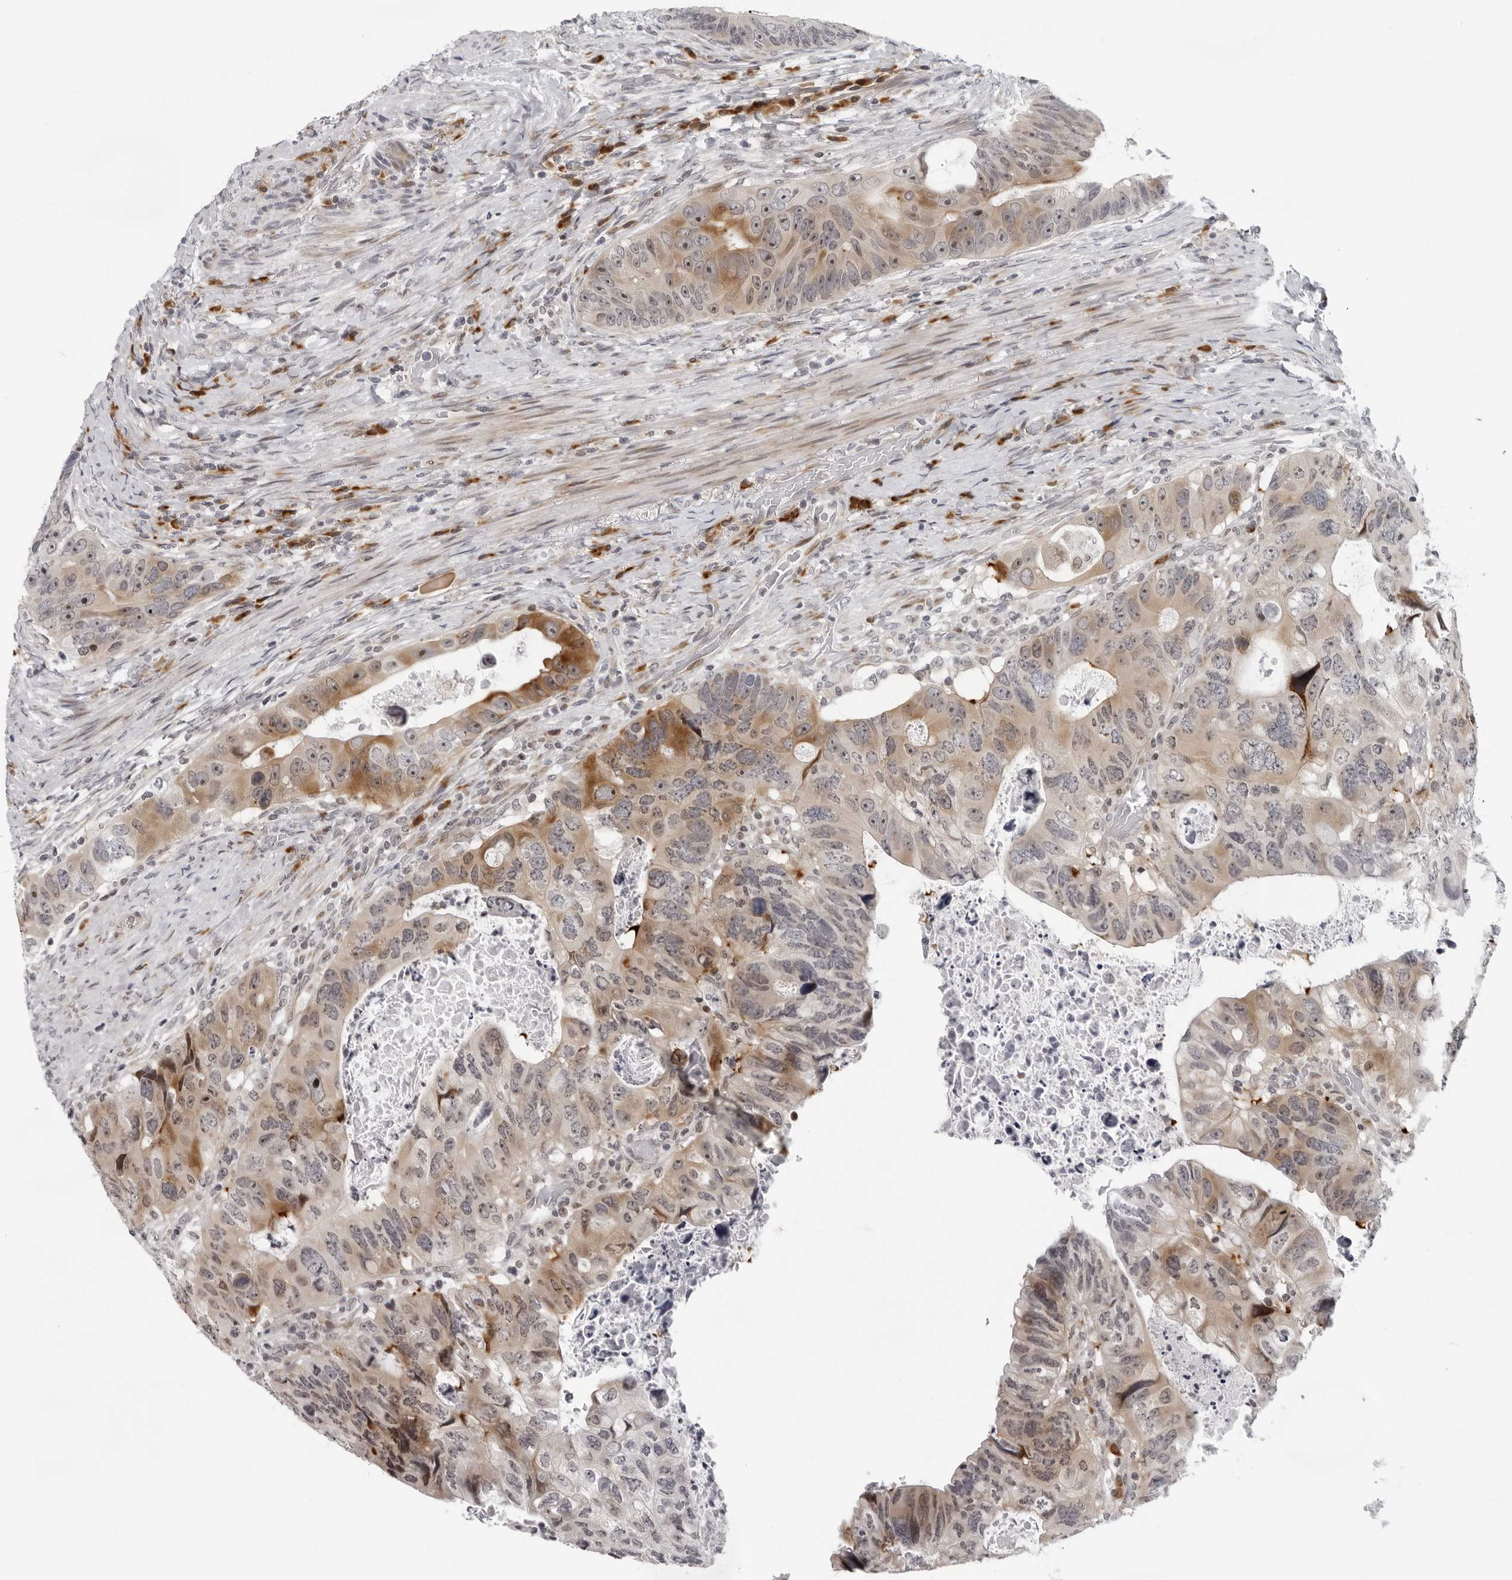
{"staining": {"intensity": "moderate", "quantity": ">75%", "location": "cytoplasmic/membranous"}, "tissue": "colorectal cancer", "cell_type": "Tumor cells", "image_type": "cancer", "snomed": [{"axis": "morphology", "description": "Adenocarcinoma, NOS"}, {"axis": "topography", "description": "Rectum"}], "caption": "Immunohistochemistry (DAB (3,3'-diaminobenzidine)) staining of human colorectal cancer displays moderate cytoplasmic/membranous protein expression in about >75% of tumor cells.", "gene": "PIP4K2C", "patient": {"sex": "male", "age": 59}}